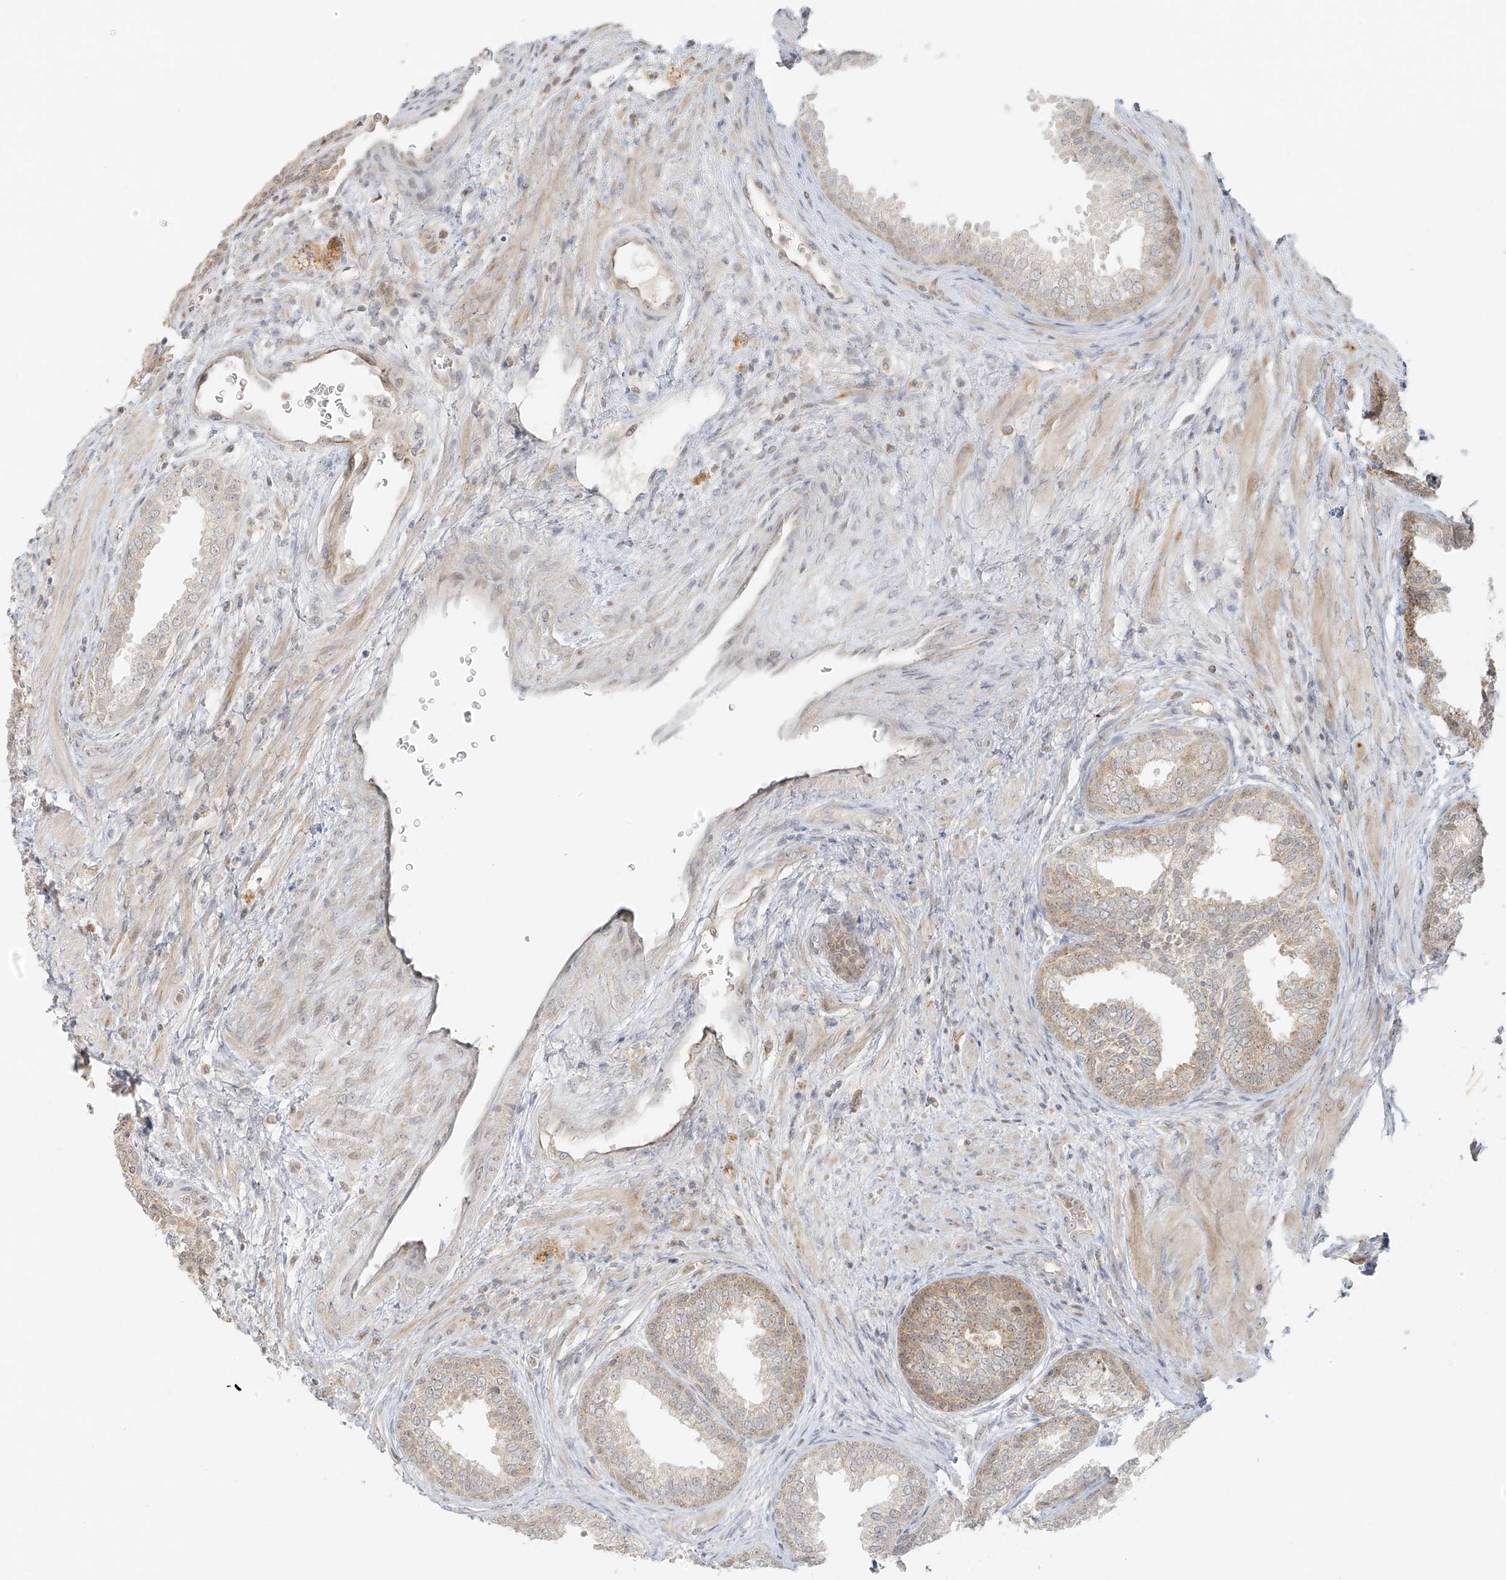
{"staining": {"intensity": "moderate", "quantity": "<25%", "location": "cytoplasmic/membranous"}, "tissue": "prostate", "cell_type": "Glandular cells", "image_type": "normal", "snomed": [{"axis": "morphology", "description": "Normal tissue, NOS"}, {"axis": "topography", "description": "Prostate"}], "caption": "IHC (DAB (3,3'-diaminobenzidine)) staining of unremarkable prostate reveals moderate cytoplasmic/membranous protein positivity in about <25% of glandular cells.", "gene": "MIPEP", "patient": {"sex": "male", "age": 76}}